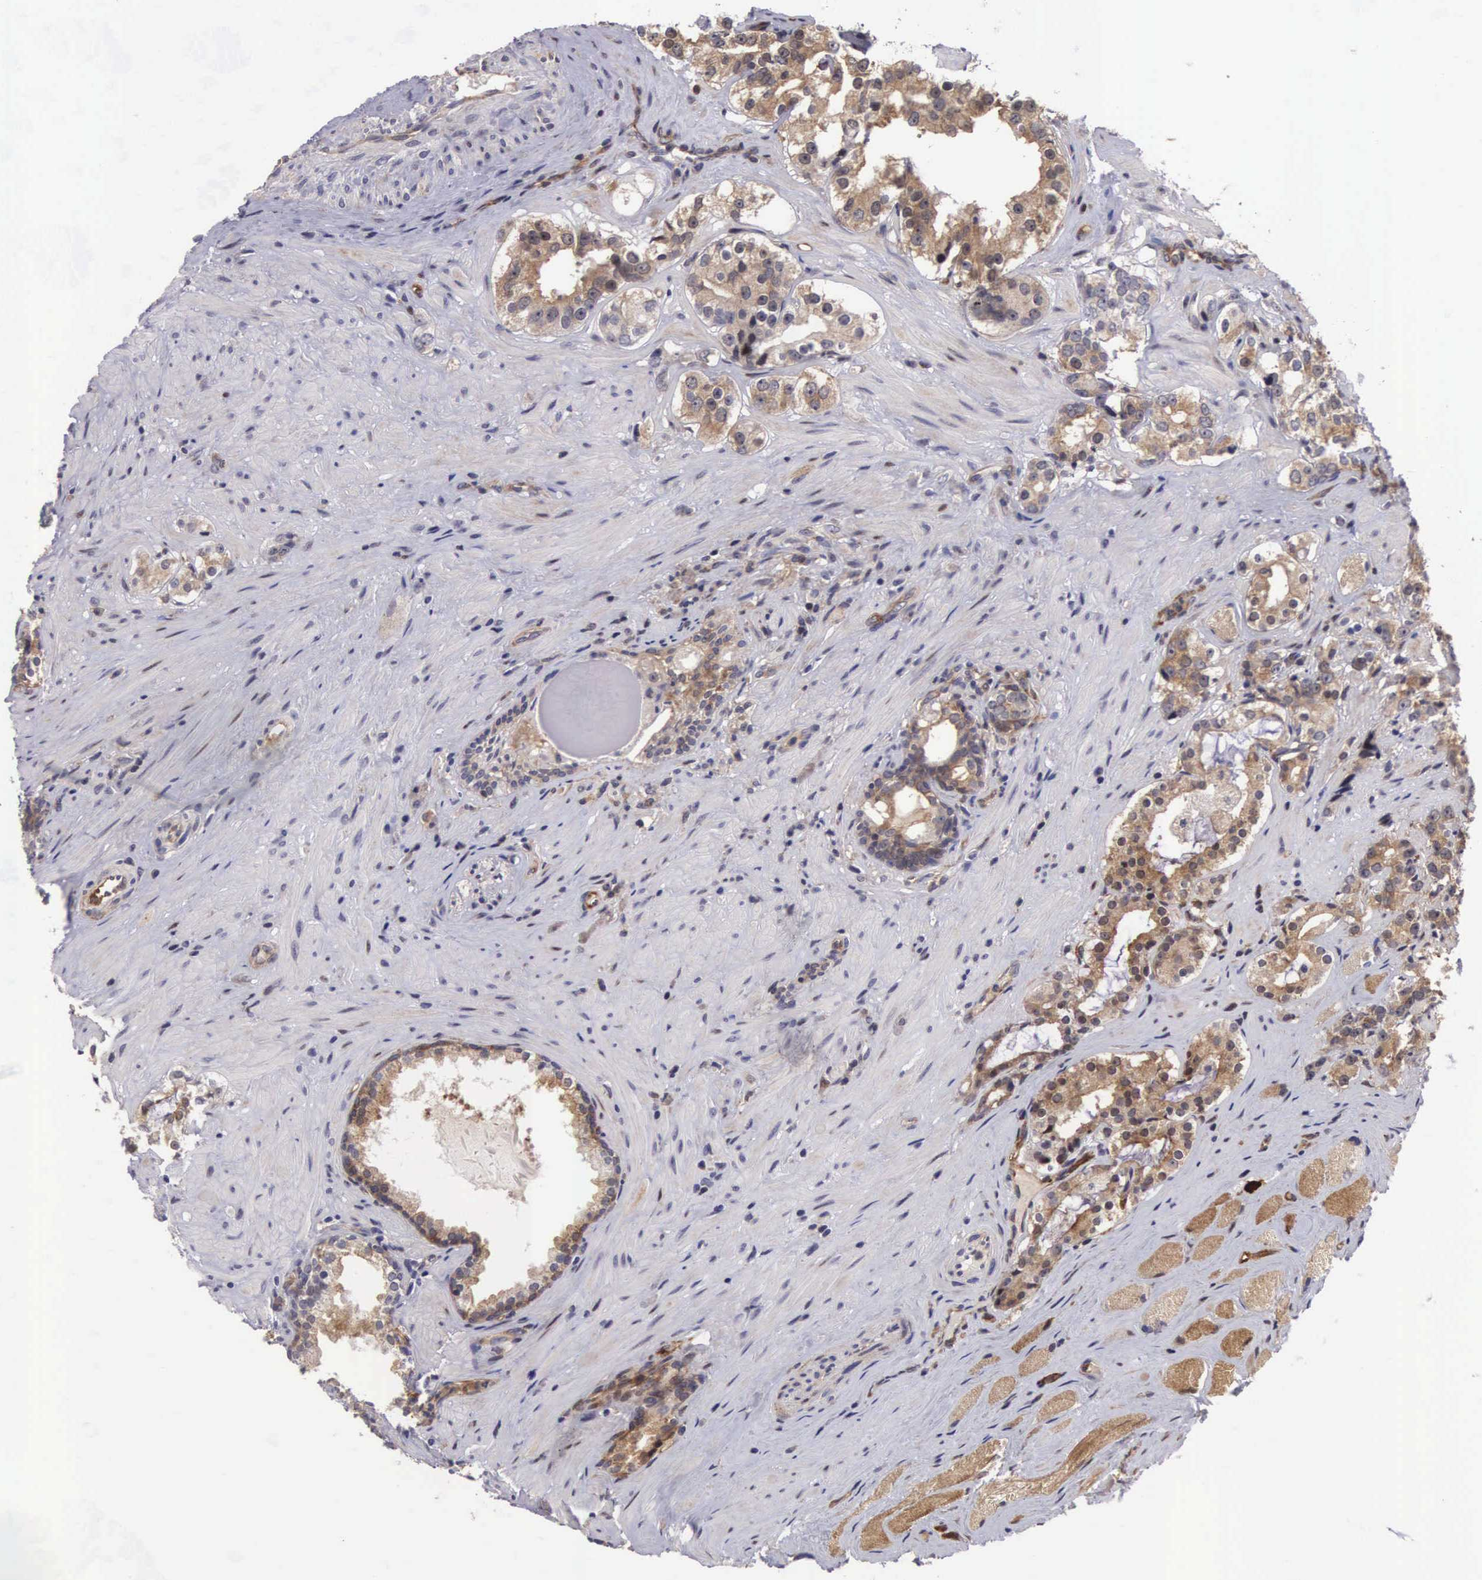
{"staining": {"intensity": "moderate", "quantity": ">75%", "location": "cytoplasmic/membranous,nuclear"}, "tissue": "prostate cancer", "cell_type": "Tumor cells", "image_type": "cancer", "snomed": [{"axis": "morphology", "description": "Adenocarcinoma, Medium grade"}, {"axis": "topography", "description": "Prostate"}], "caption": "Prostate medium-grade adenocarcinoma was stained to show a protein in brown. There is medium levels of moderate cytoplasmic/membranous and nuclear expression in approximately >75% of tumor cells.", "gene": "EMID1", "patient": {"sex": "male", "age": 73}}